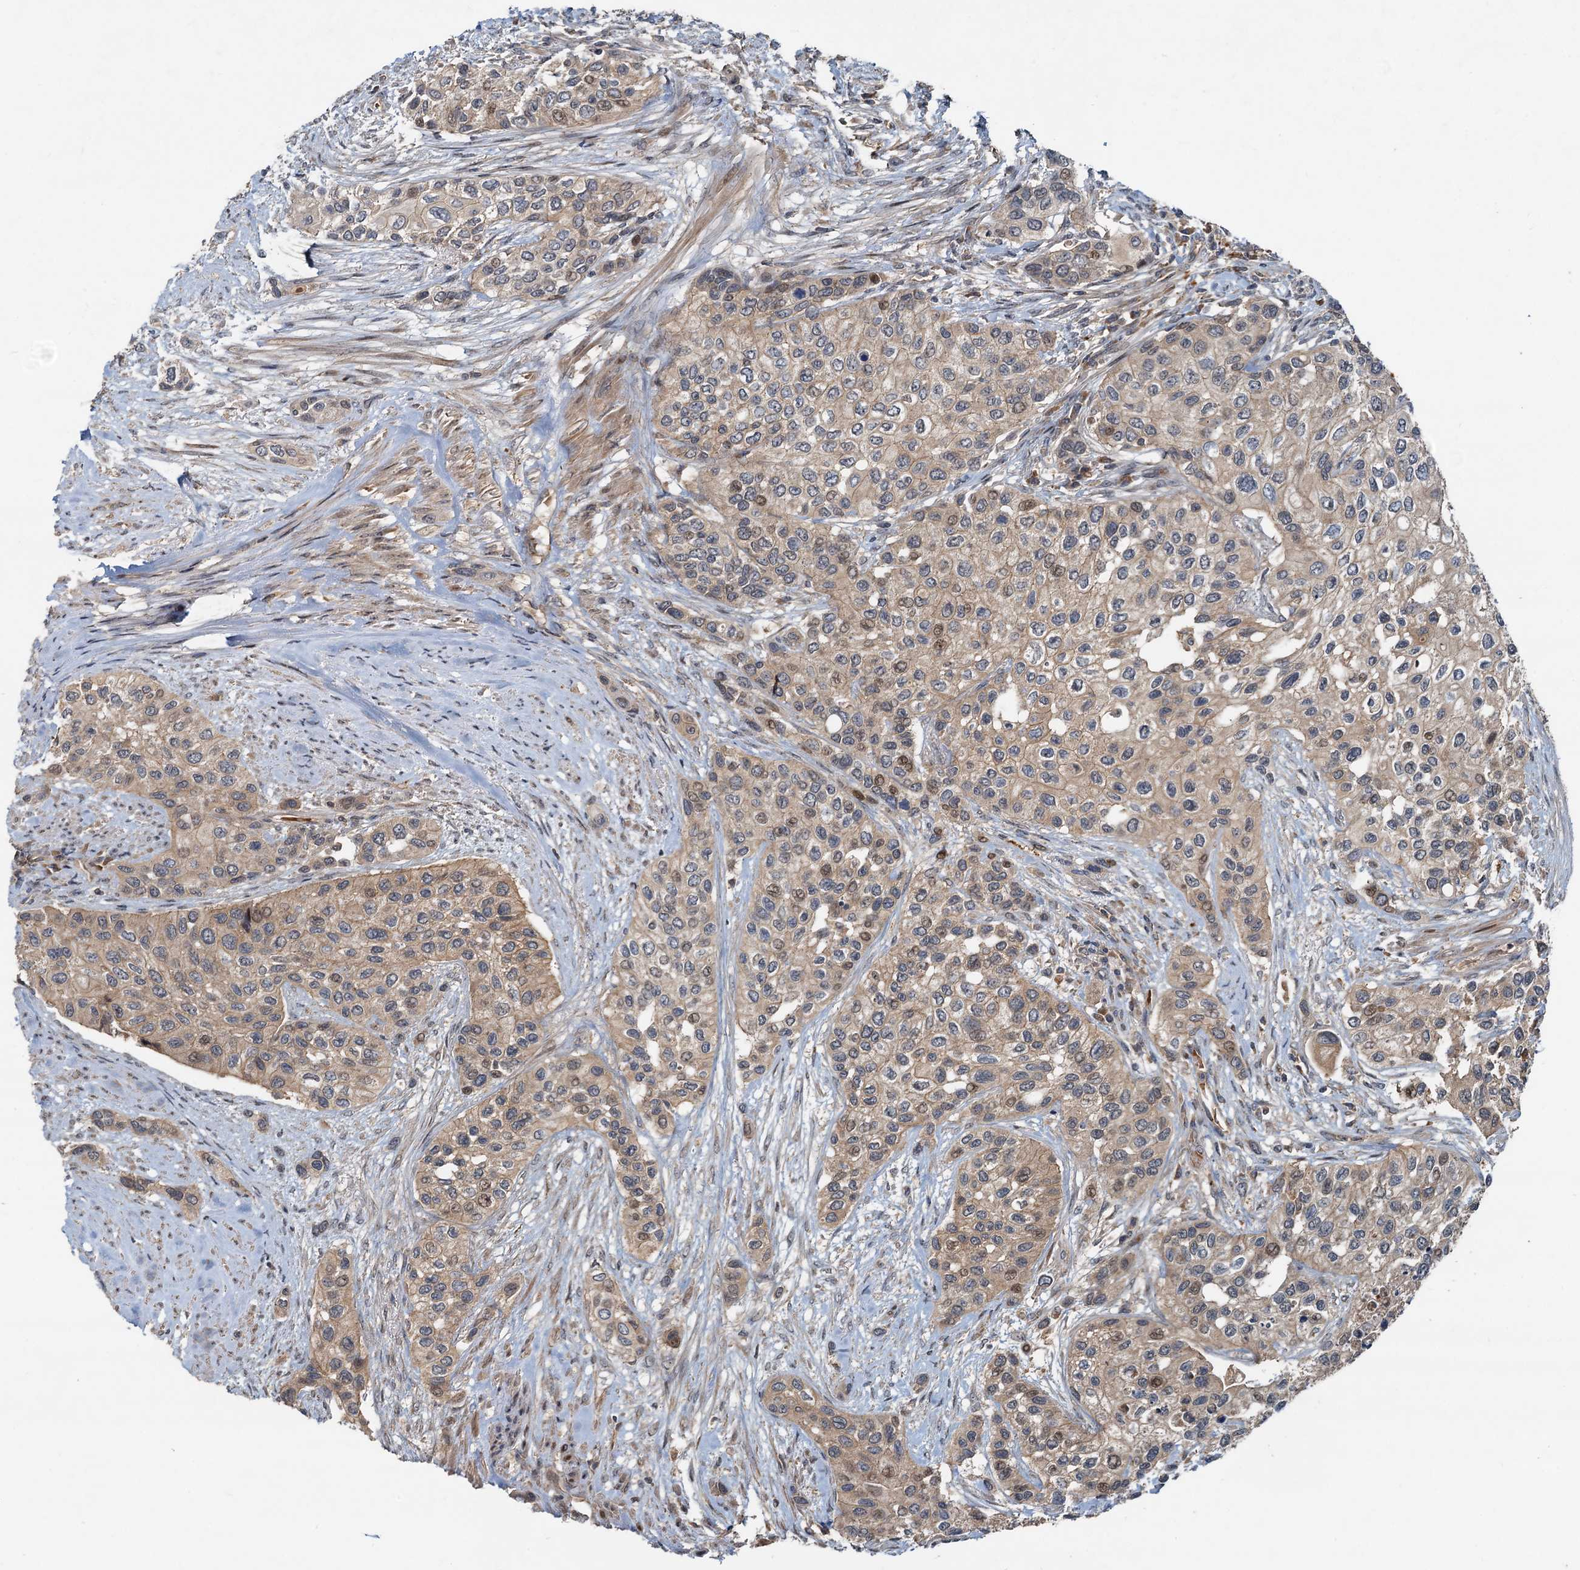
{"staining": {"intensity": "weak", "quantity": ">75%", "location": "cytoplasmic/membranous"}, "tissue": "urothelial cancer", "cell_type": "Tumor cells", "image_type": "cancer", "snomed": [{"axis": "morphology", "description": "Normal tissue, NOS"}, {"axis": "morphology", "description": "Urothelial carcinoma, High grade"}, {"axis": "topography", "description": "Vascular tissue"}, {"axis": "topography", "description": "Urinary bladder"}], "caption": "Immunohistochemical staining of human urothelial cancer displays low levels of weak cytoplasmic/membranous positivity in approximately >75% of tumor cells. (DAB (3,3'-diaminobenzidine) = brown stain, brightfield microscopy at high magnification).", "gene": "CEP68", "patient": {"sex": "female", "age": 56}}